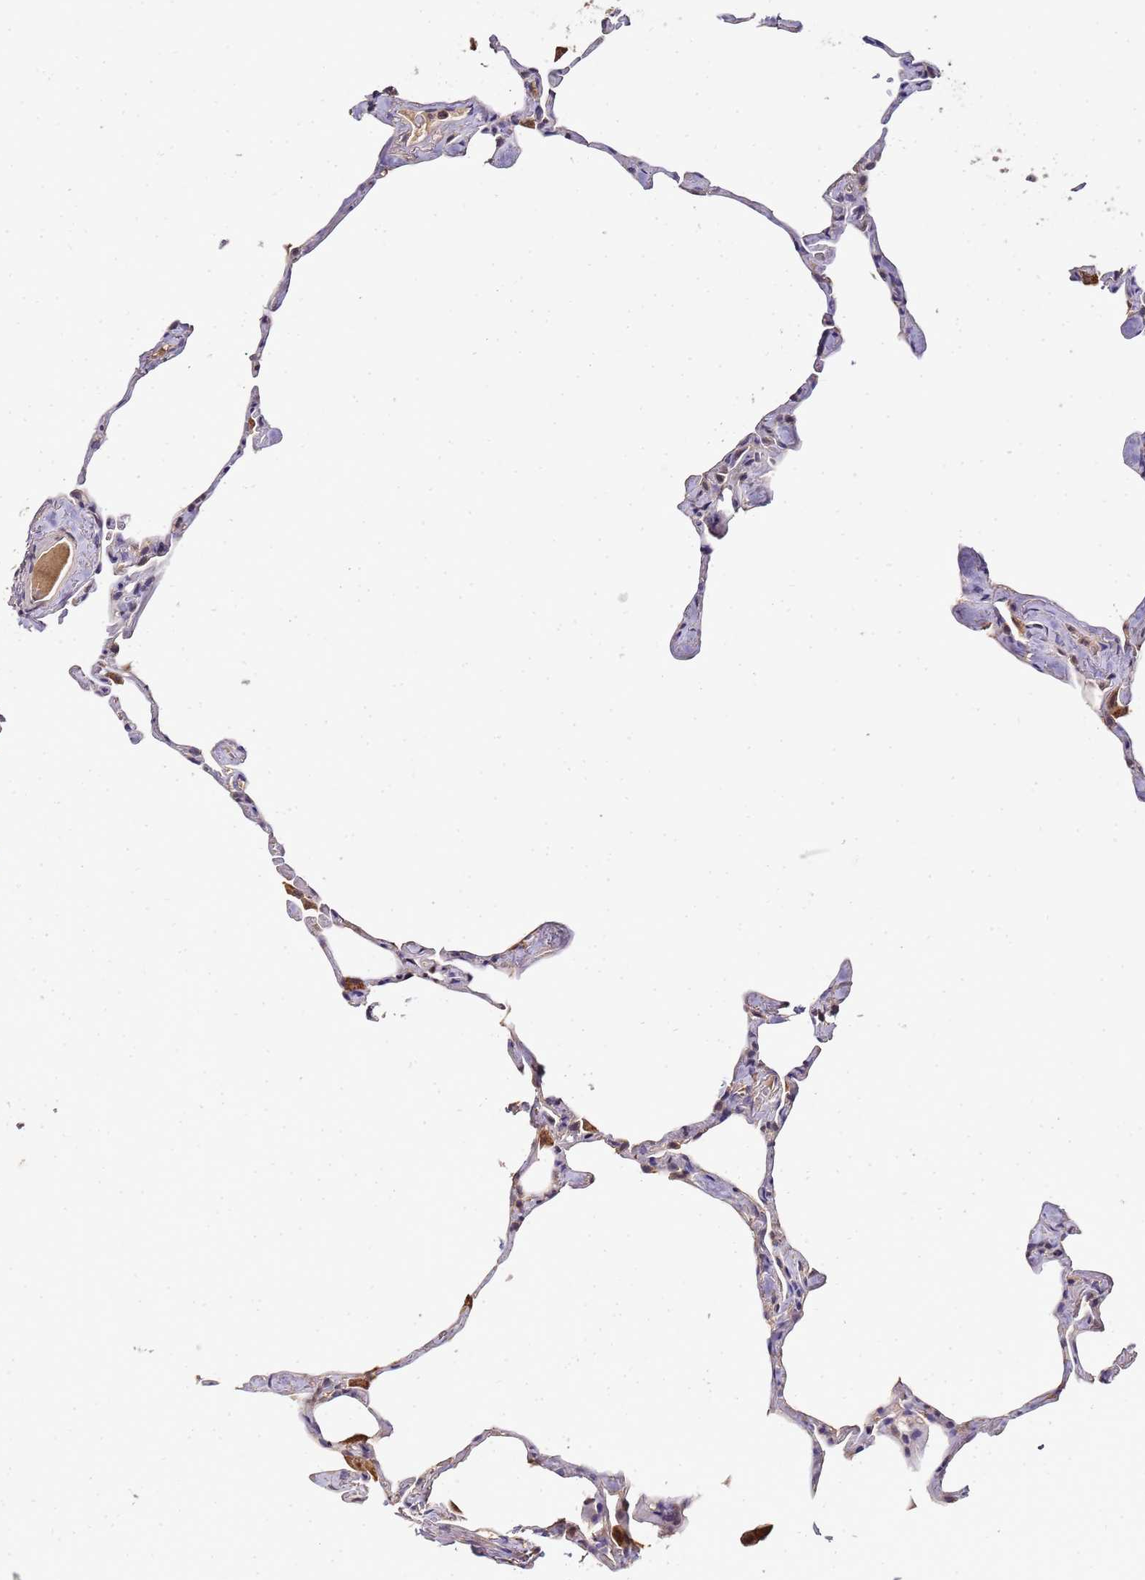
{"staining": {"intensity": "weak", "quantity": "<25%", "location": "cytoplasmic/membranous"}, "tissue": "lung", "cell_type": "Alveolar cells", "image_type": "normal", "snomed": [{"axis": "morphology", "description": "Normal tissue, NOS"}, {"axis": "topography", "description": "Lung"}], "caption": "Human lung stained for a protein using immunohistochemistry shows no staining in alveolar cells.", "gene": "LGI4", "patient": {"sex": "male", "age": 65}}